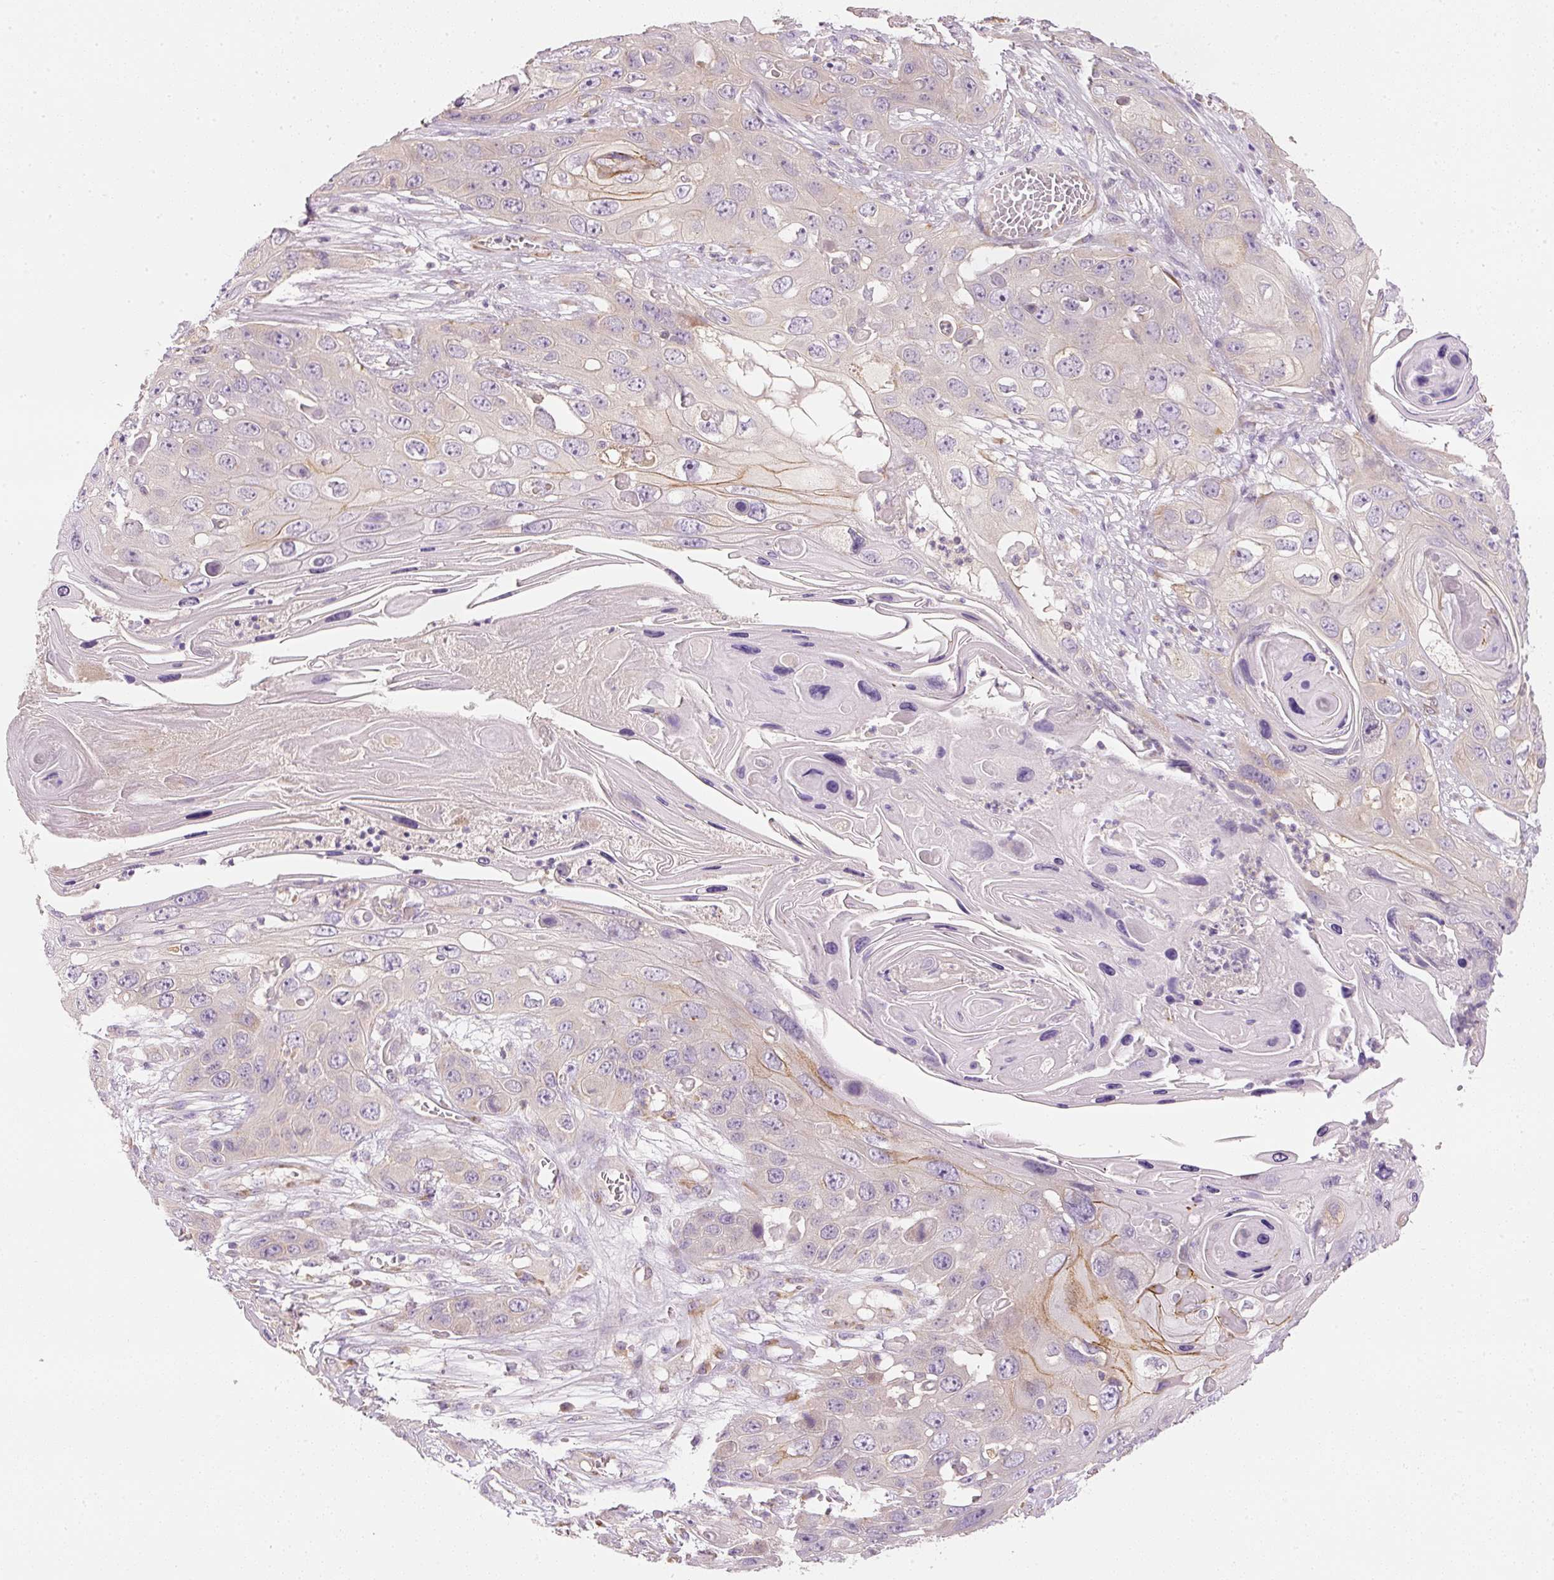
{"staining": {"intensity": "moderate", "quantity": "<25%", "location": "cytoplasmic/membranous"}, "tissue": "skin cancer", "cell_type": "Tumor cells", "image_type": "cancer", "snomed": [{"axis": "morphology", "description": "Squamous cell carcinoma, NOS"}, {"axis": "topography", "description": "Skin"}], "caption": "Immunohistochemical staining of skin cancer demonstrates low levels of moderate cytoplasmic/membranous protein positivity in about <25% of tumor cells.", "gene": "RNF167", "patient": {"sex": "male", "age": 55}}